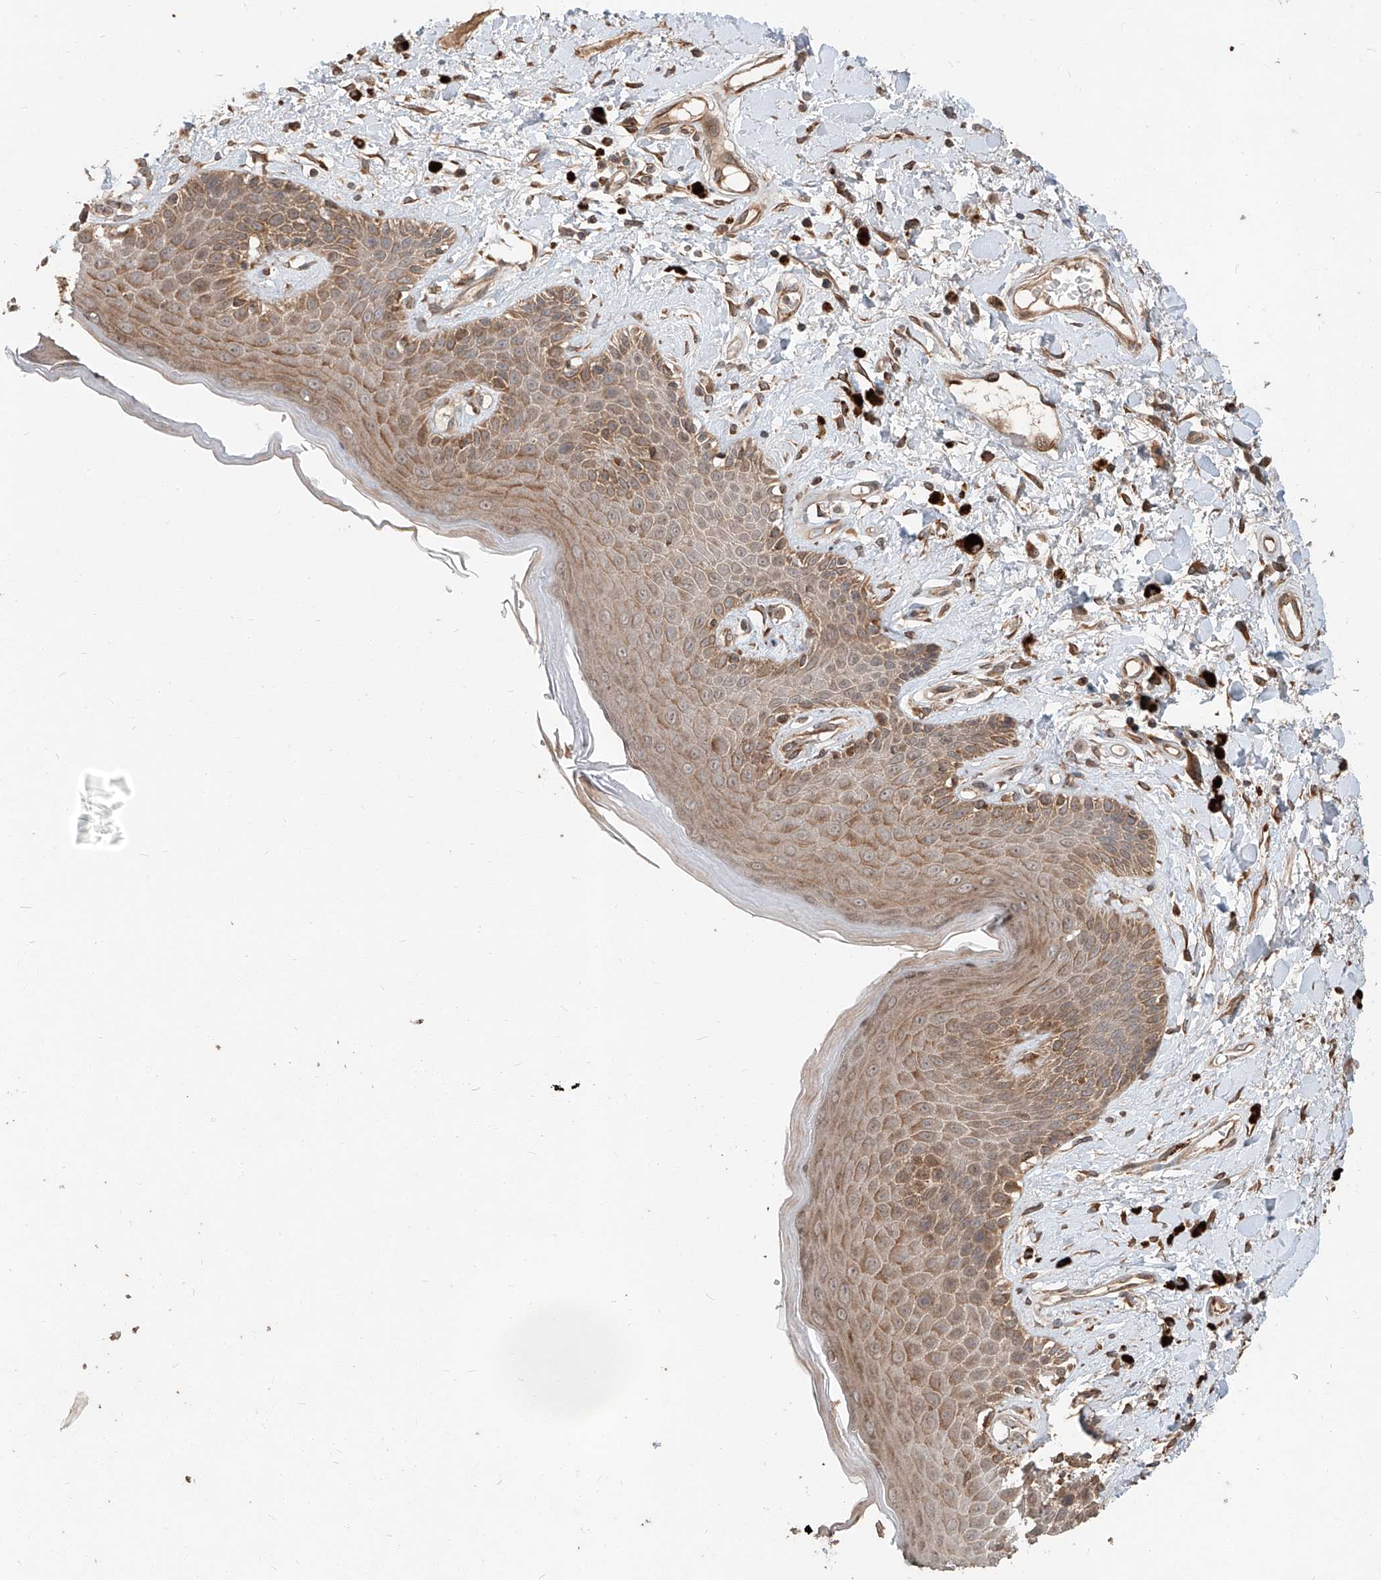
{"staining": {"intensity": "moderate", "quantity": ">75%", "location": "cytoplasmic/membranous"}, "tissue": "skin", "cell_type": "Epidermal cells", "image_type": "normal", "snomed": [{"axis": "morphology", "description": "Normal tissue, NOS"}, {"axis": "topography", "description": "Anal"}], "caption": "Moderate cytoplasmic/membranous protein staining is present in approximately >75% of epidermal cells in skin.", "gene": "STX19", "patient": {"sex": "female", "age": 78}}